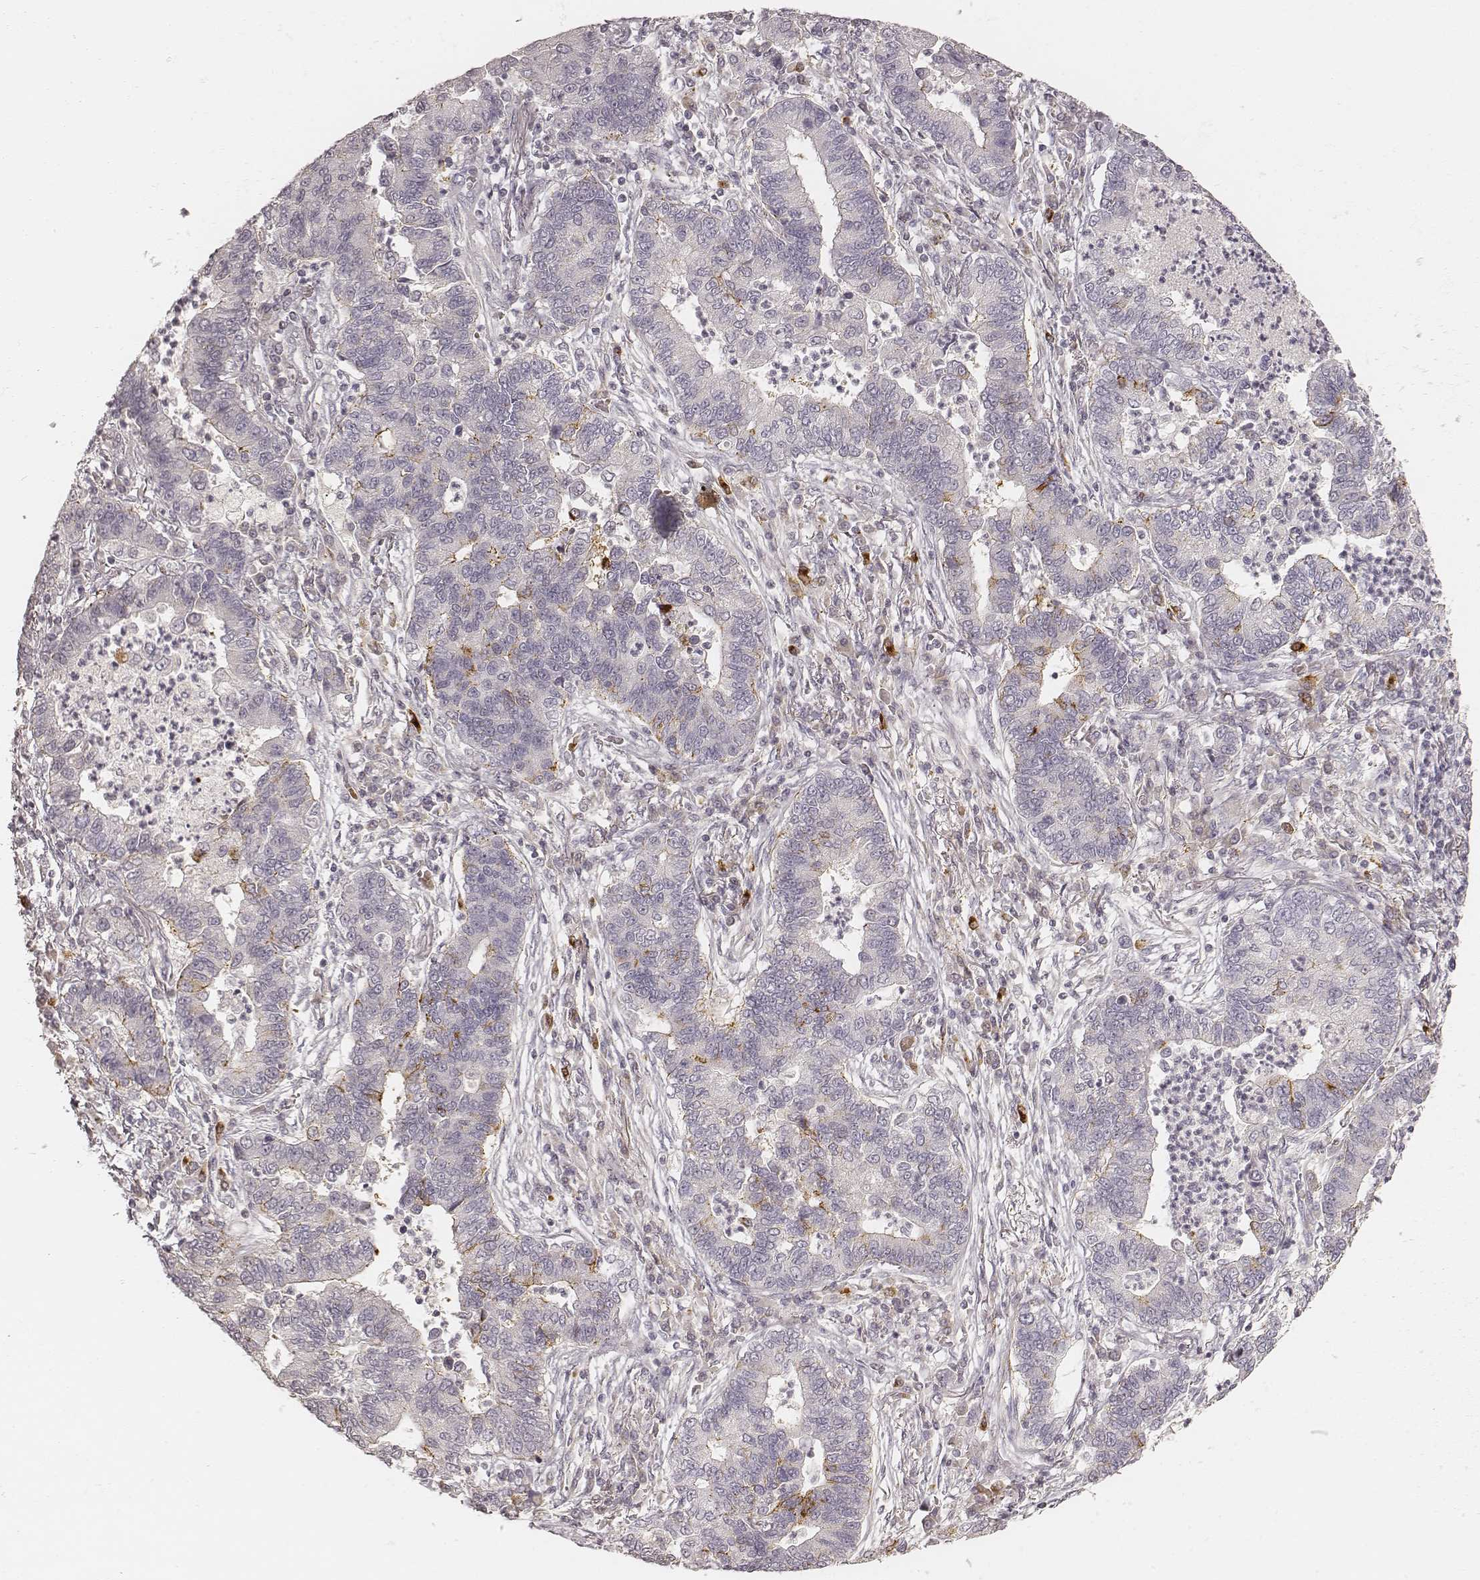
{"staining": {"intensity": "moderate", "quantity": "<25%", "location": "cytoplasmic/membranous"}, "tissue": "lung cancer", "cell_type": "Tumor cells", "image_type": "cancer", "snomed": [{"axis": "morphology", "description": "Adenocarcinoma, NOS"}, {"axis": "topography", "description": "Lung"}], "caption": "Immunohistochemistry (IHC) histopathology image of neoplastic tissue: human lung cancer (adenocarcinoma) stained using immunohistochemistry (IHC) reveals low levels of moderate protein expression localized specifically in the cytoplasmic/membranous of tumor cells, appearing as a cytoplasmic/membranous brown color.", "gene": "GORASP2", "patient": {"sex": "female", "age": 57}}